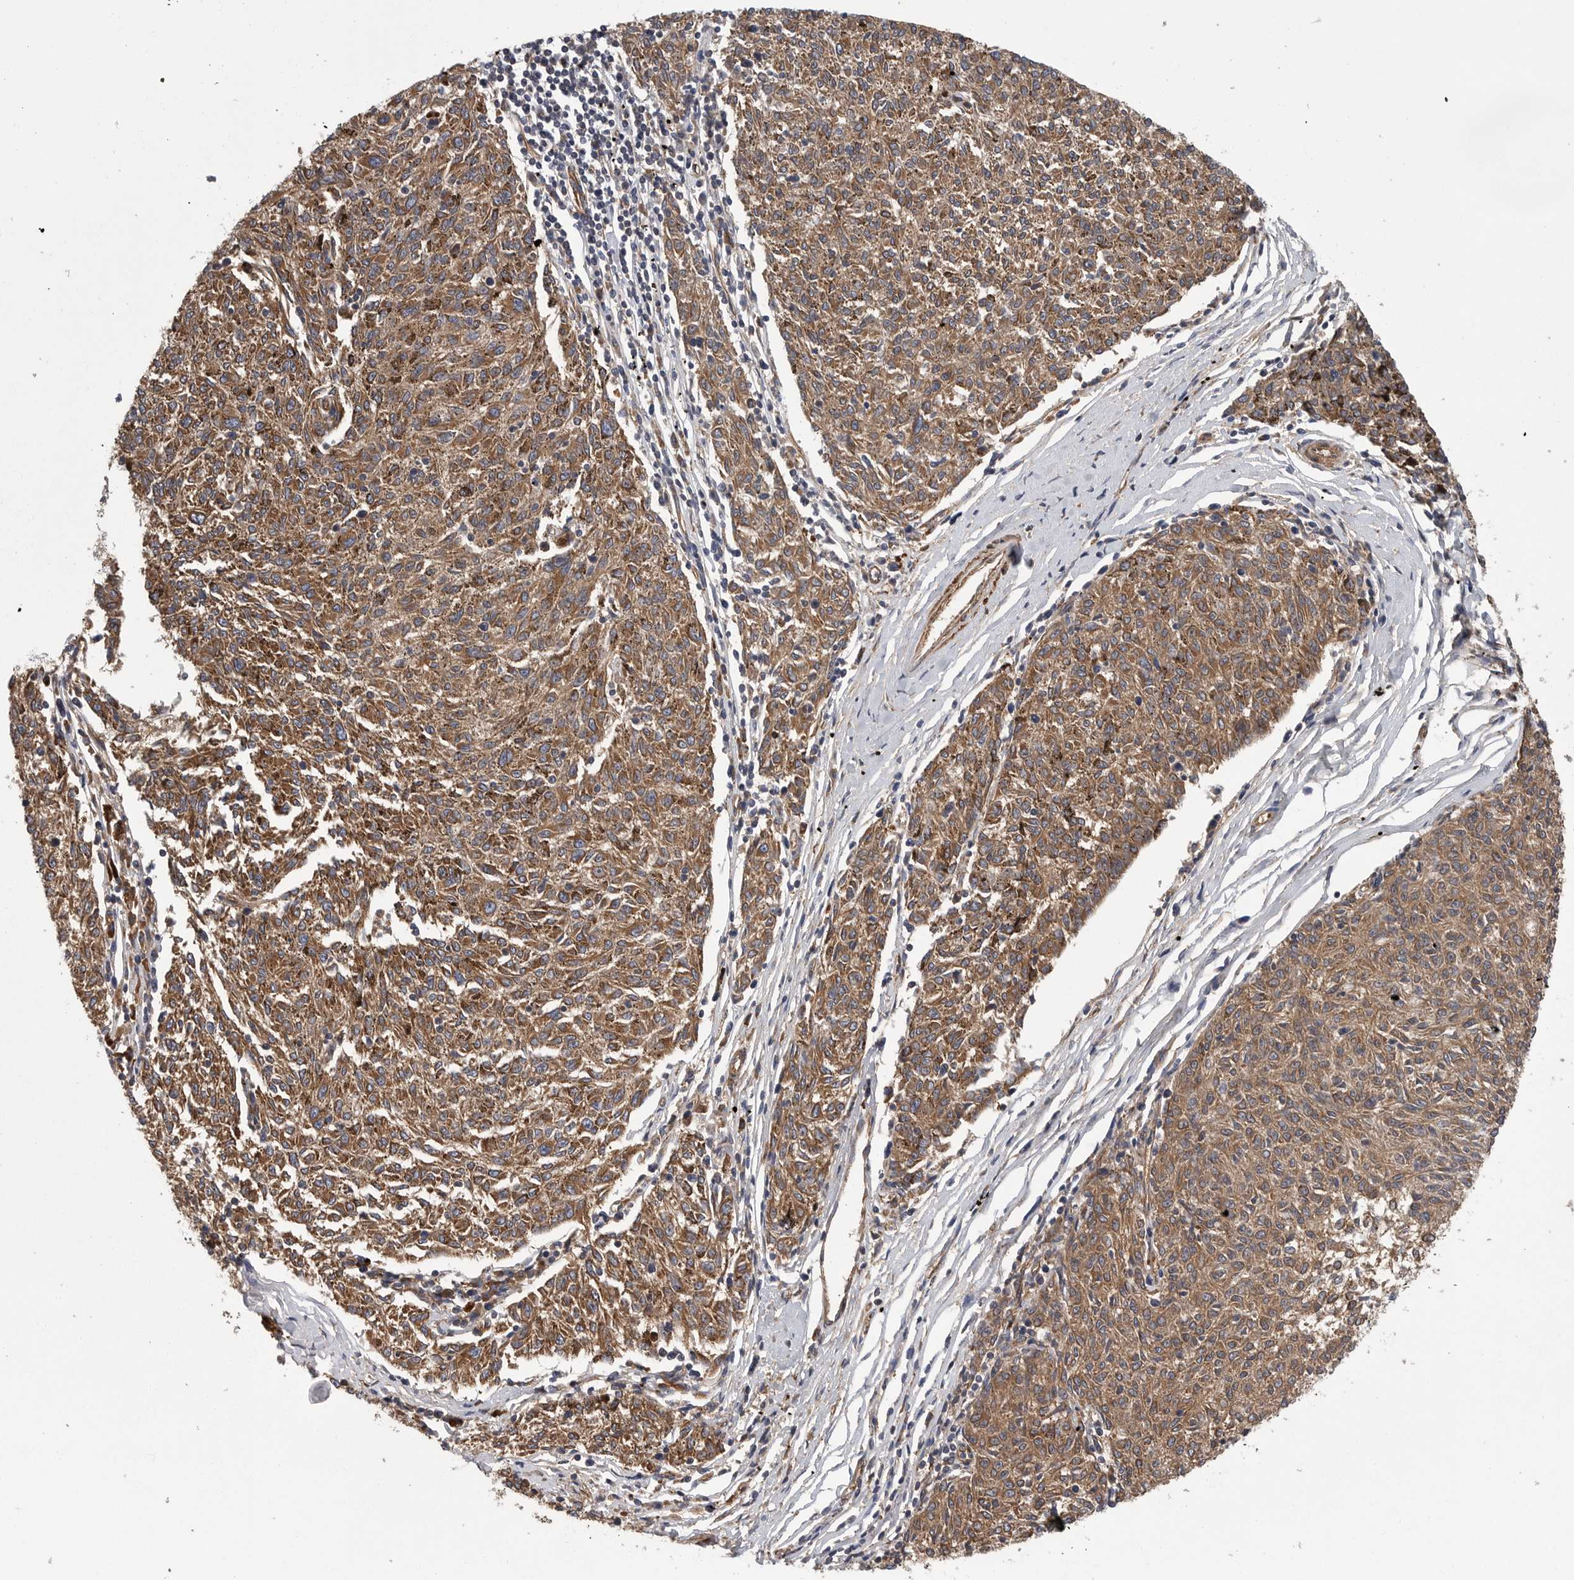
{"staining": {"intensity": "moderate", "quantity": ">75%", "location": "cytoplasmic/membranous"}, "tissue": "melanoma", "cell_type": "Tumor cells", "image_type": "cancer", "snomed": [{"axis": "morphology", "description": "Malignant melanoma, NOS"}, {"axis": "topography", "description": "Skin"}], "caption": "Protein staining of malignant melanoma tissue reveals moderate cytoplasmic/membranous positivity in approximately >75% of tumor cells.", "gene": "OXR1", "patient": {"sex": "female", "age": 72}}